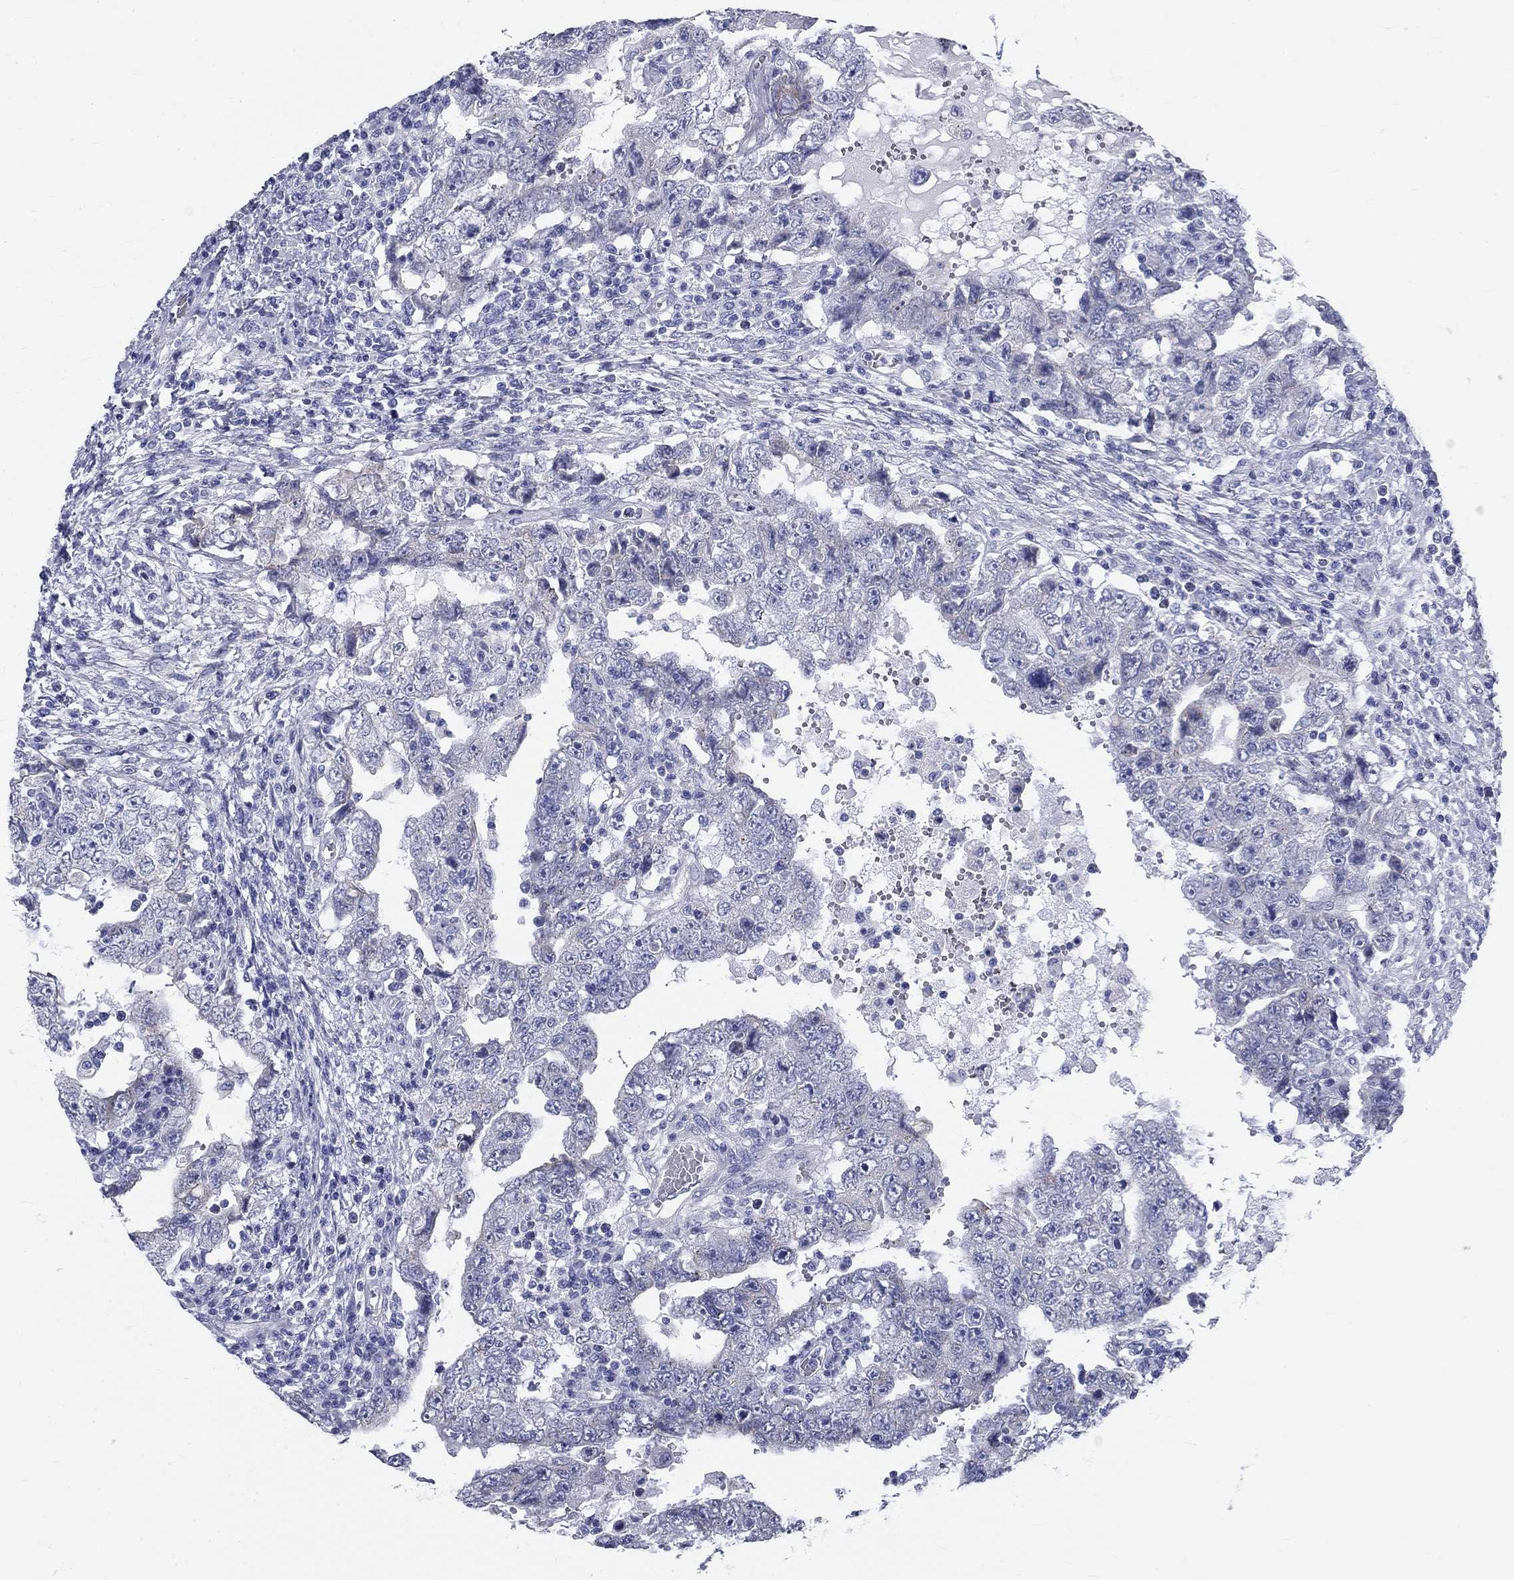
{"staining": {"intensity": "negative", "quantity": "none", "location": "none"}, "tissue": "testis cancer", "cell_type": "Tumor cells", "image_type": "cancer", "snomed": [{"axis": "morphology", "description": "Carcinoma, Embryonal, NOS"}, {"axis": "topography", "description": "Testis"}], "caption": "Immunohistochemical staining of human testis embryonal carcinoma shows no significant expression in tumor cells.", "gene": "GALNTL5", "patient": {"sex": "male", "age": 26}}